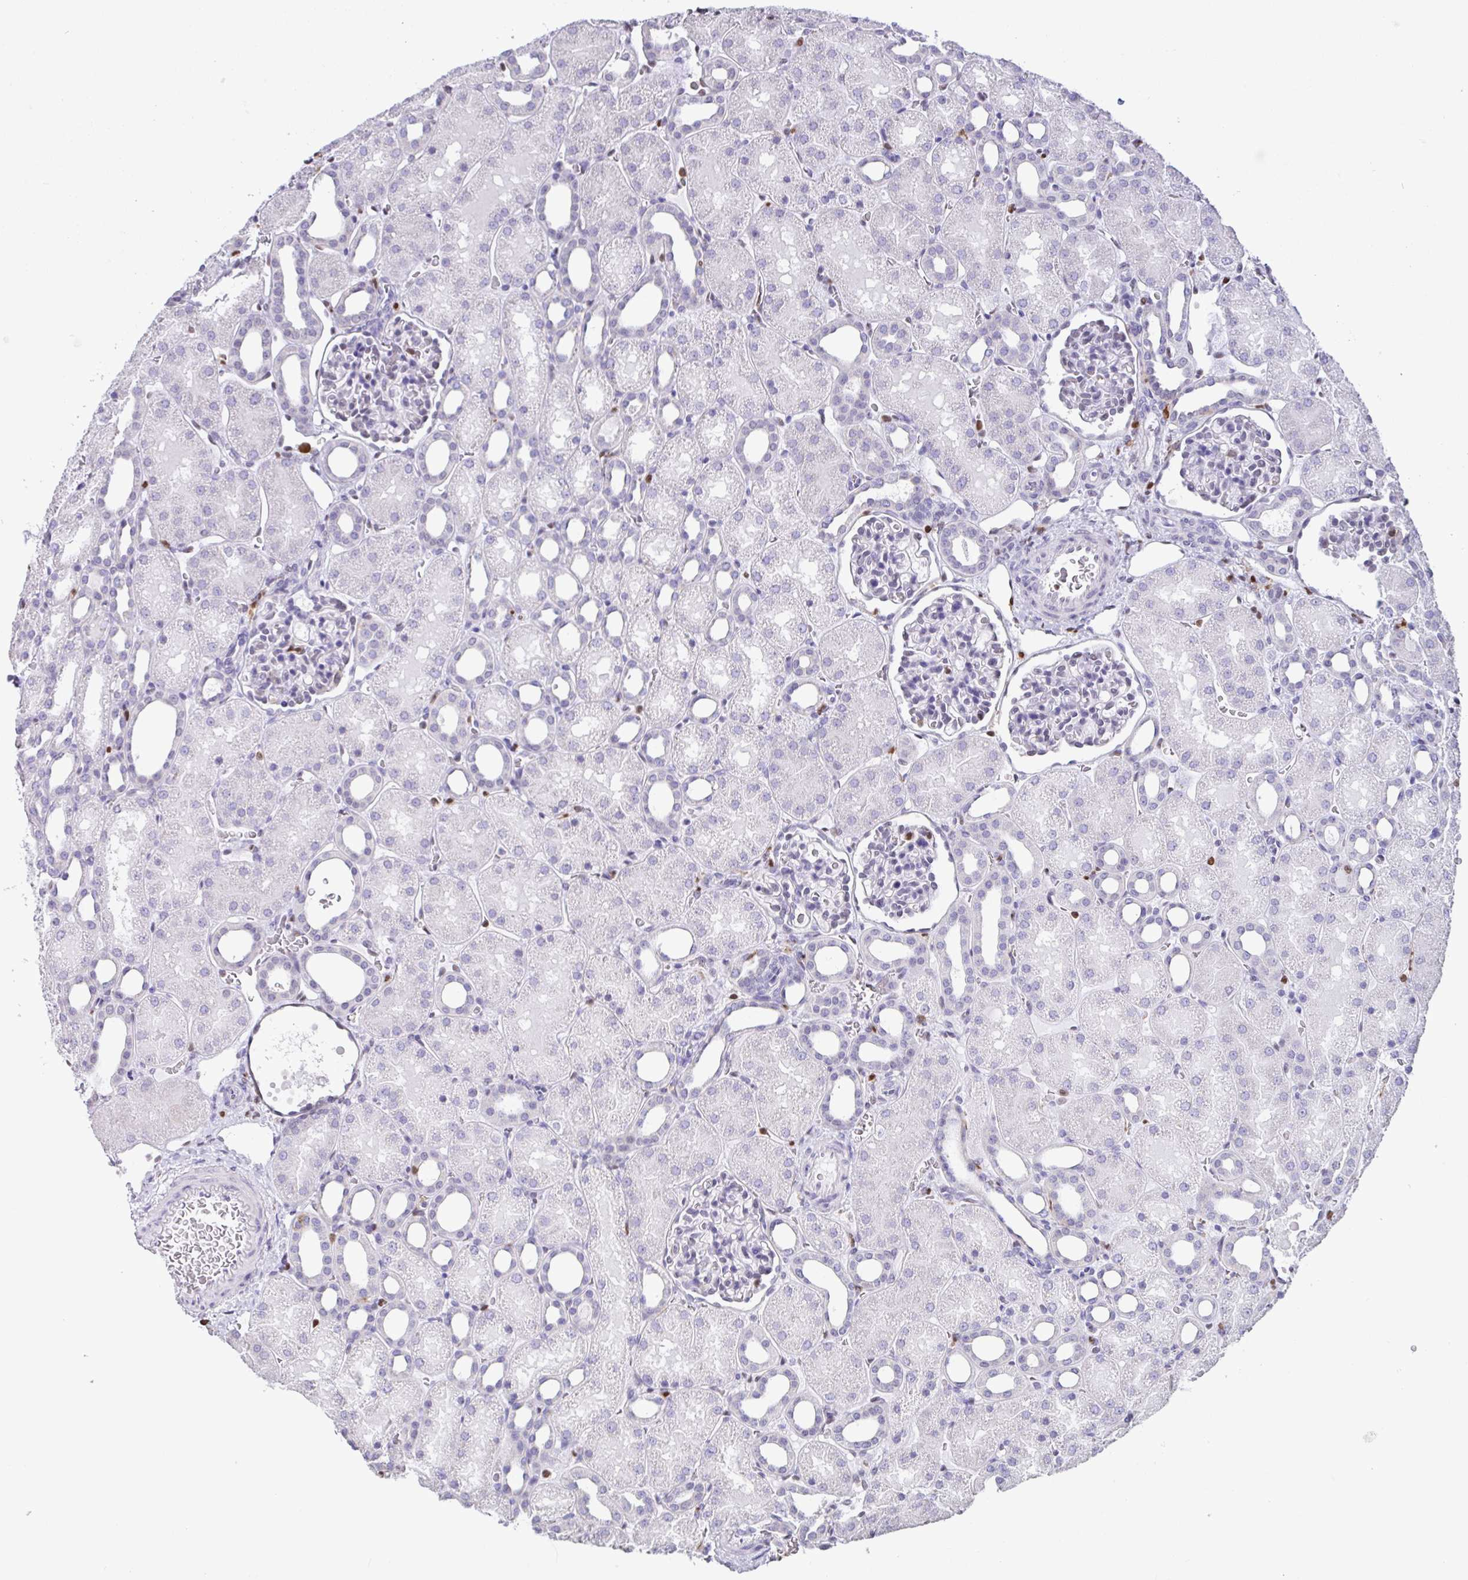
{"staining": {"intensity": "moderate", "quantity": "<25%", "location": "nuclear"}, "tissue": "kidney", "cell_type": "Cells in glomeruli", "image_type": "normal", "snomed": [{"axis": "morphology", "description": "Normal tissue, NOS"}, {"axis": "topography", "description": "Kidney"}], "caption": "Protein expression analysis of unremarkable human kidney reveals moderate nuclear expression in approximately <25% of cells in glomeruli. Ihc stains the protein in brown and the nuclei are stained blue.", "gene": "BTBD10", "patient": {"sex": "male", "age": 2}}